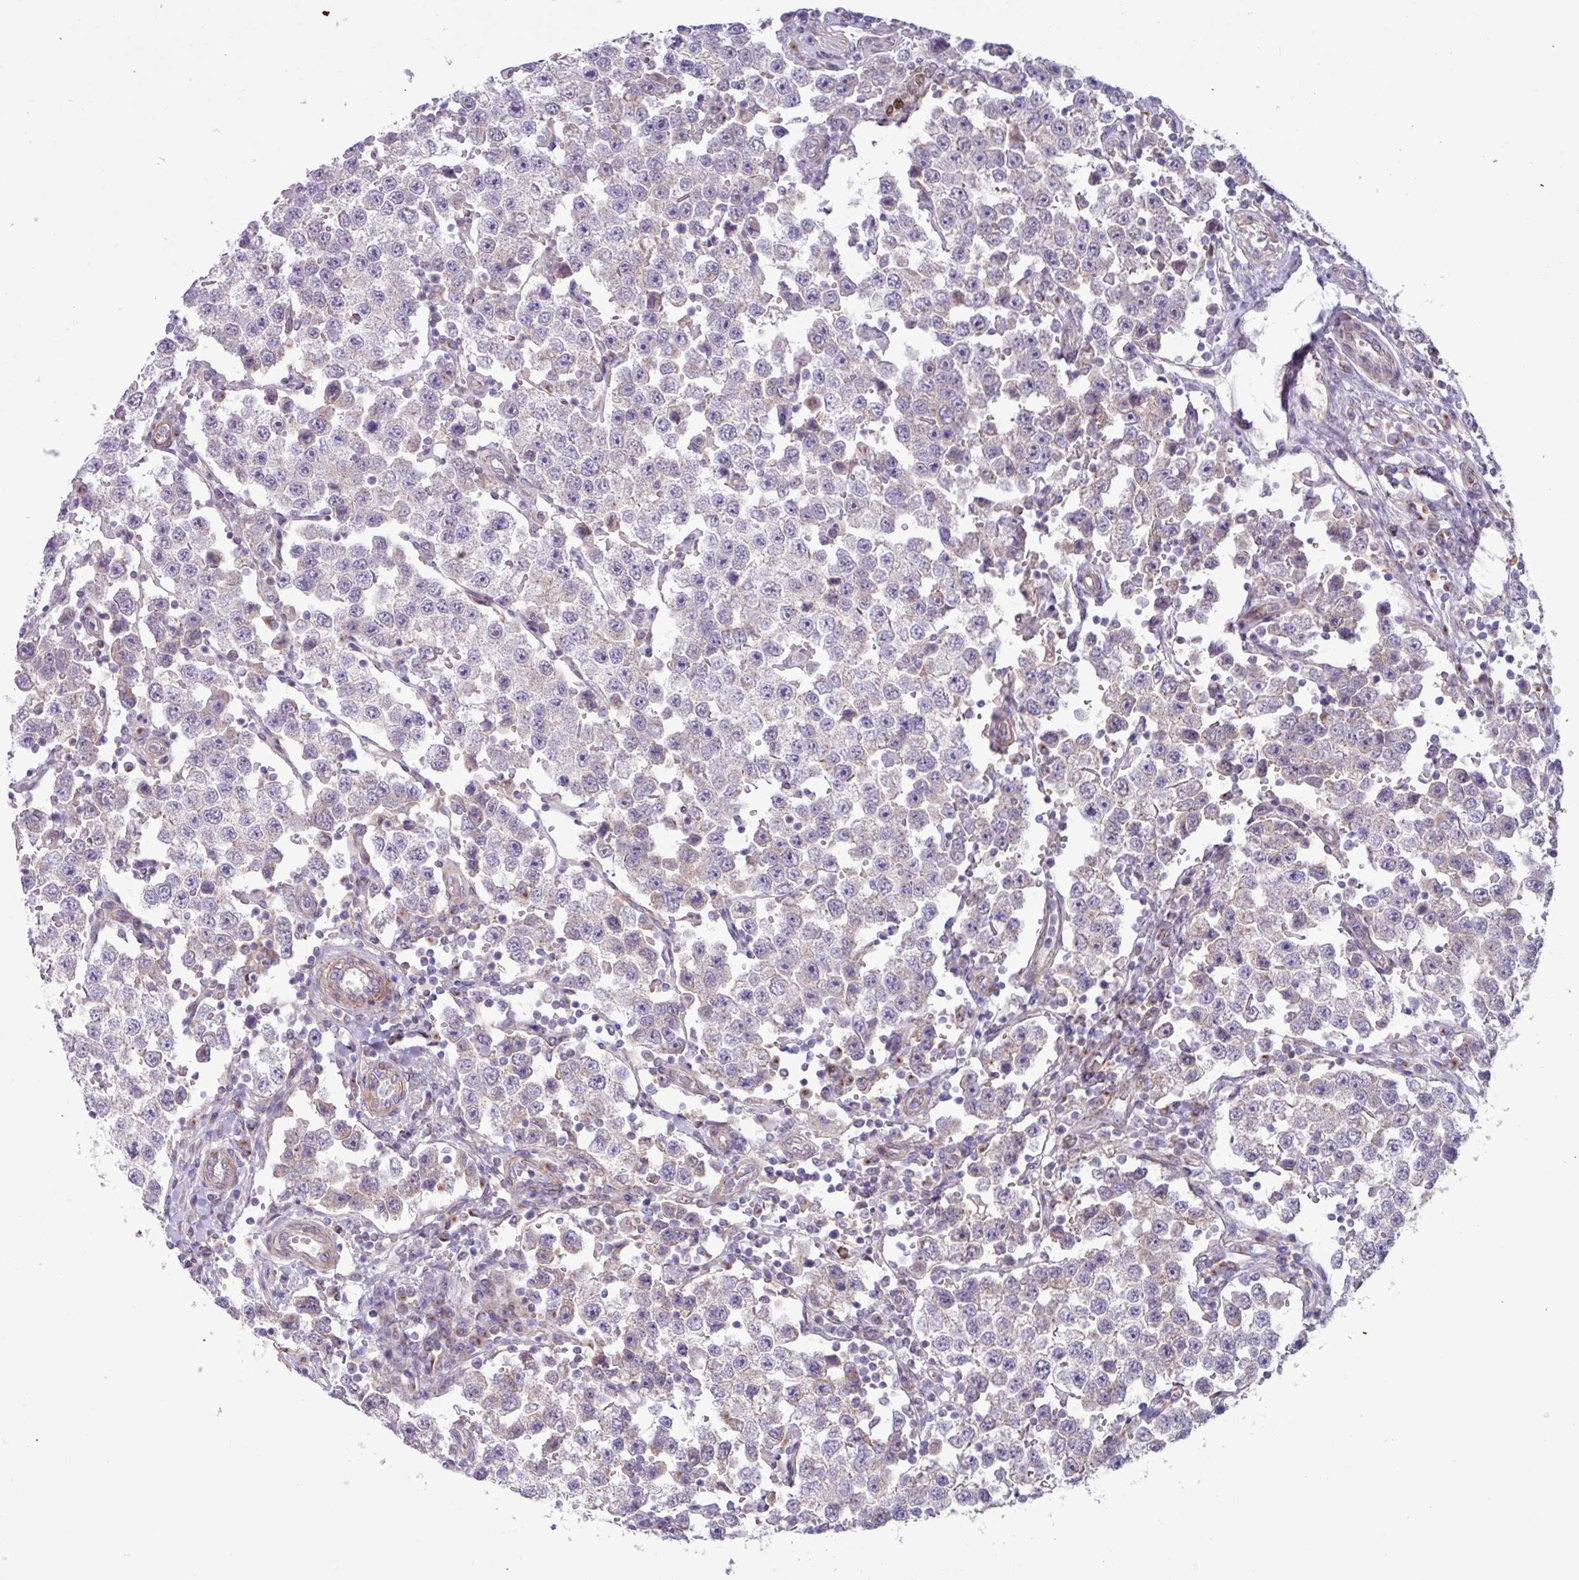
{"staining": {"intensity": "negative", "quantity": "none", "location": "none"}, "tissue": "testis cancer", "cell_type": "Tumor cells", "image_type": "cancer", "snomed": [{"axis": "morphology", "description": "Seminoma, NOS"}, {"axis": "topography", "description": "Testis"}], "caption": "A micrograph of testis seminoma stained for a protein demonstrates no brown staining in tumor cells. (DAB immunohistochemistry, high magnification).", "gene": "CNTRL", "patient": {"sex": "male", "age": 37}}